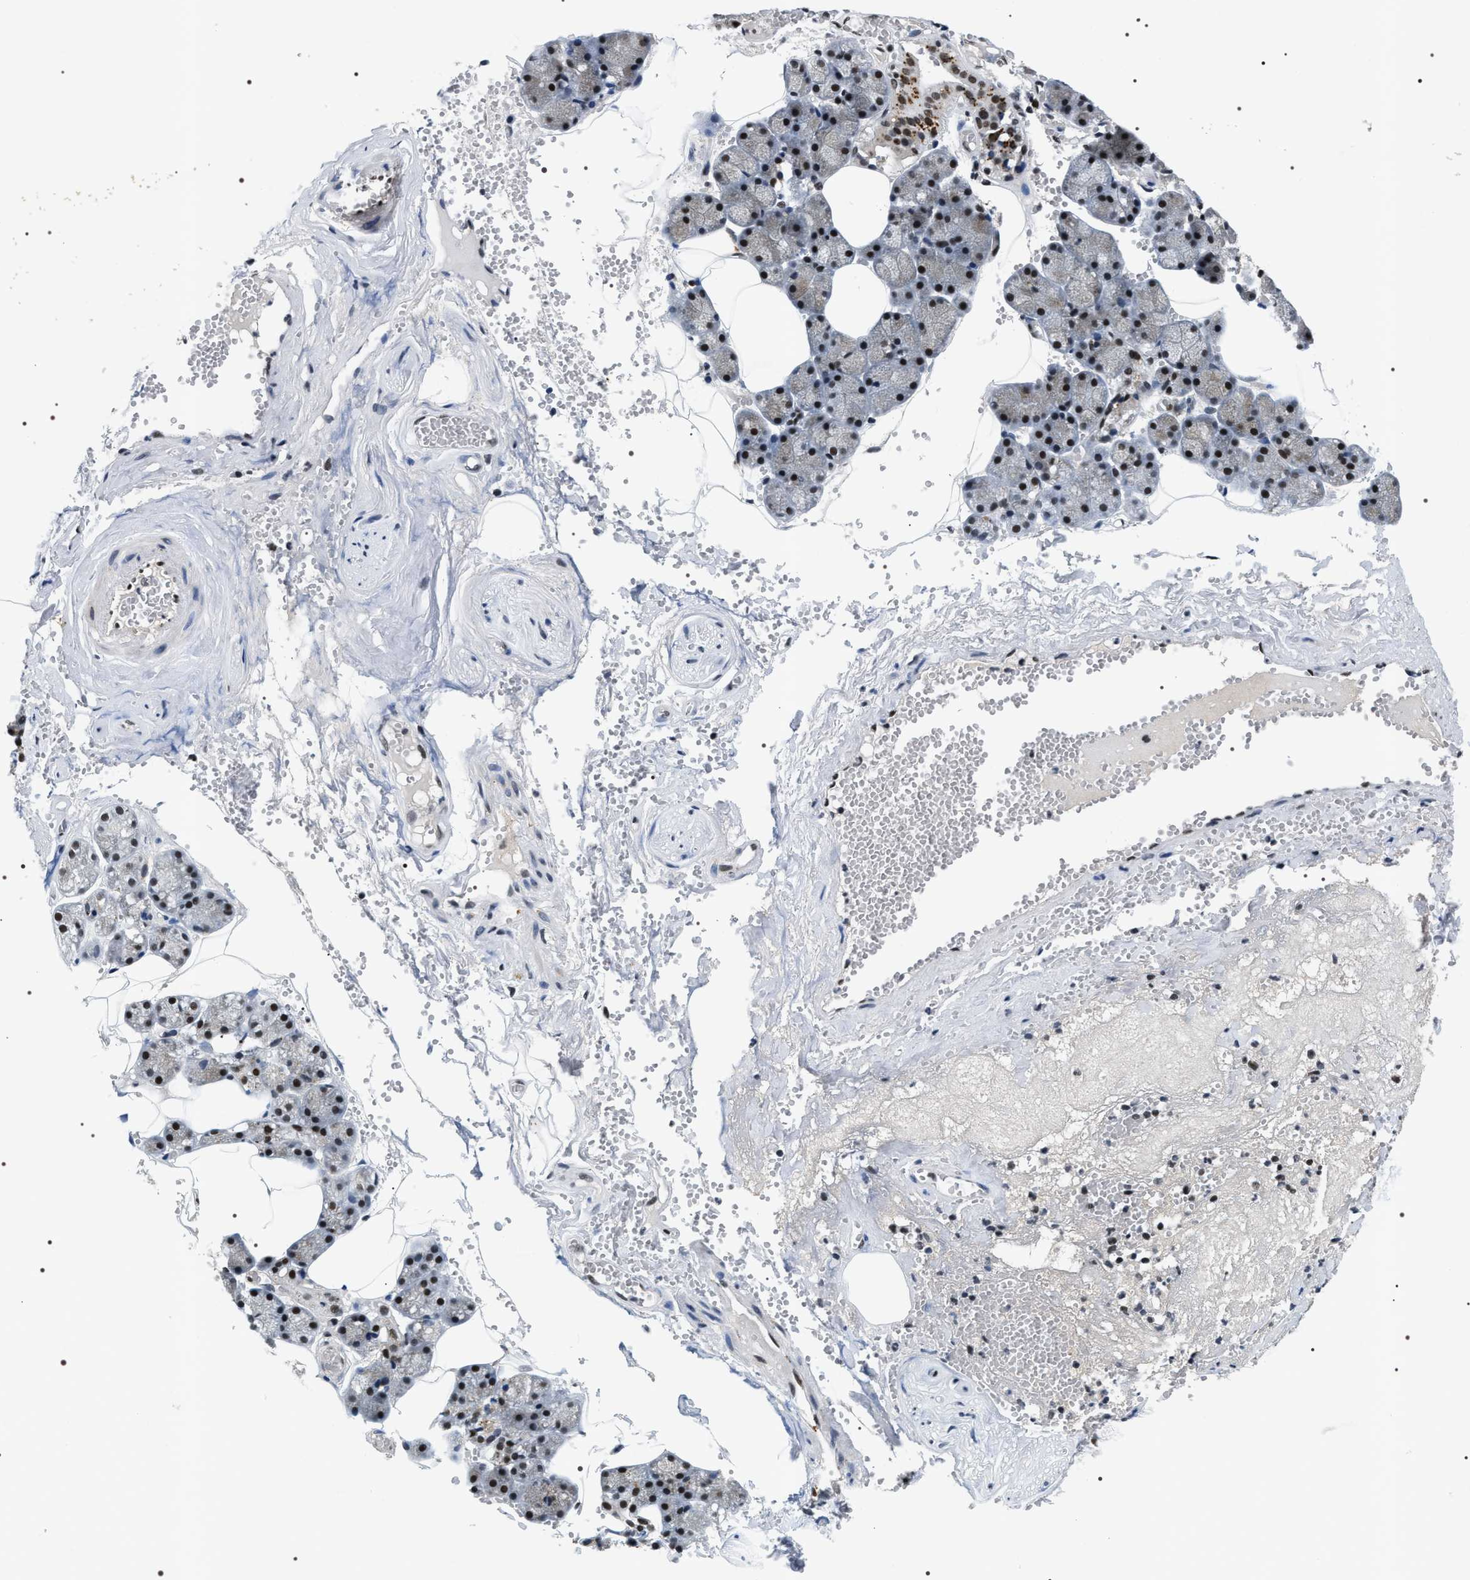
{"staining": {"intensity": "strong", "quantity": ">75%", "location": "cytoplasmic/membranous"}, "tissue": "salivary gland", "cell_type": "Glandular cells", "image_type": "normal", "snomed": [{"axis": "morphology", "description": "Normal tissue, NOS"}, {"axis": "topography", "description": "Salivary gland"}], "caption": "Immunohistochemical staining of normal salivary gland shows high levels of strong cytoplasmic/membranous positivity in about >75% of glandular cells. Nuclei are stained in blue.", "gene": "C7orf25", "patient": {"sex": "male", "age": 62}}